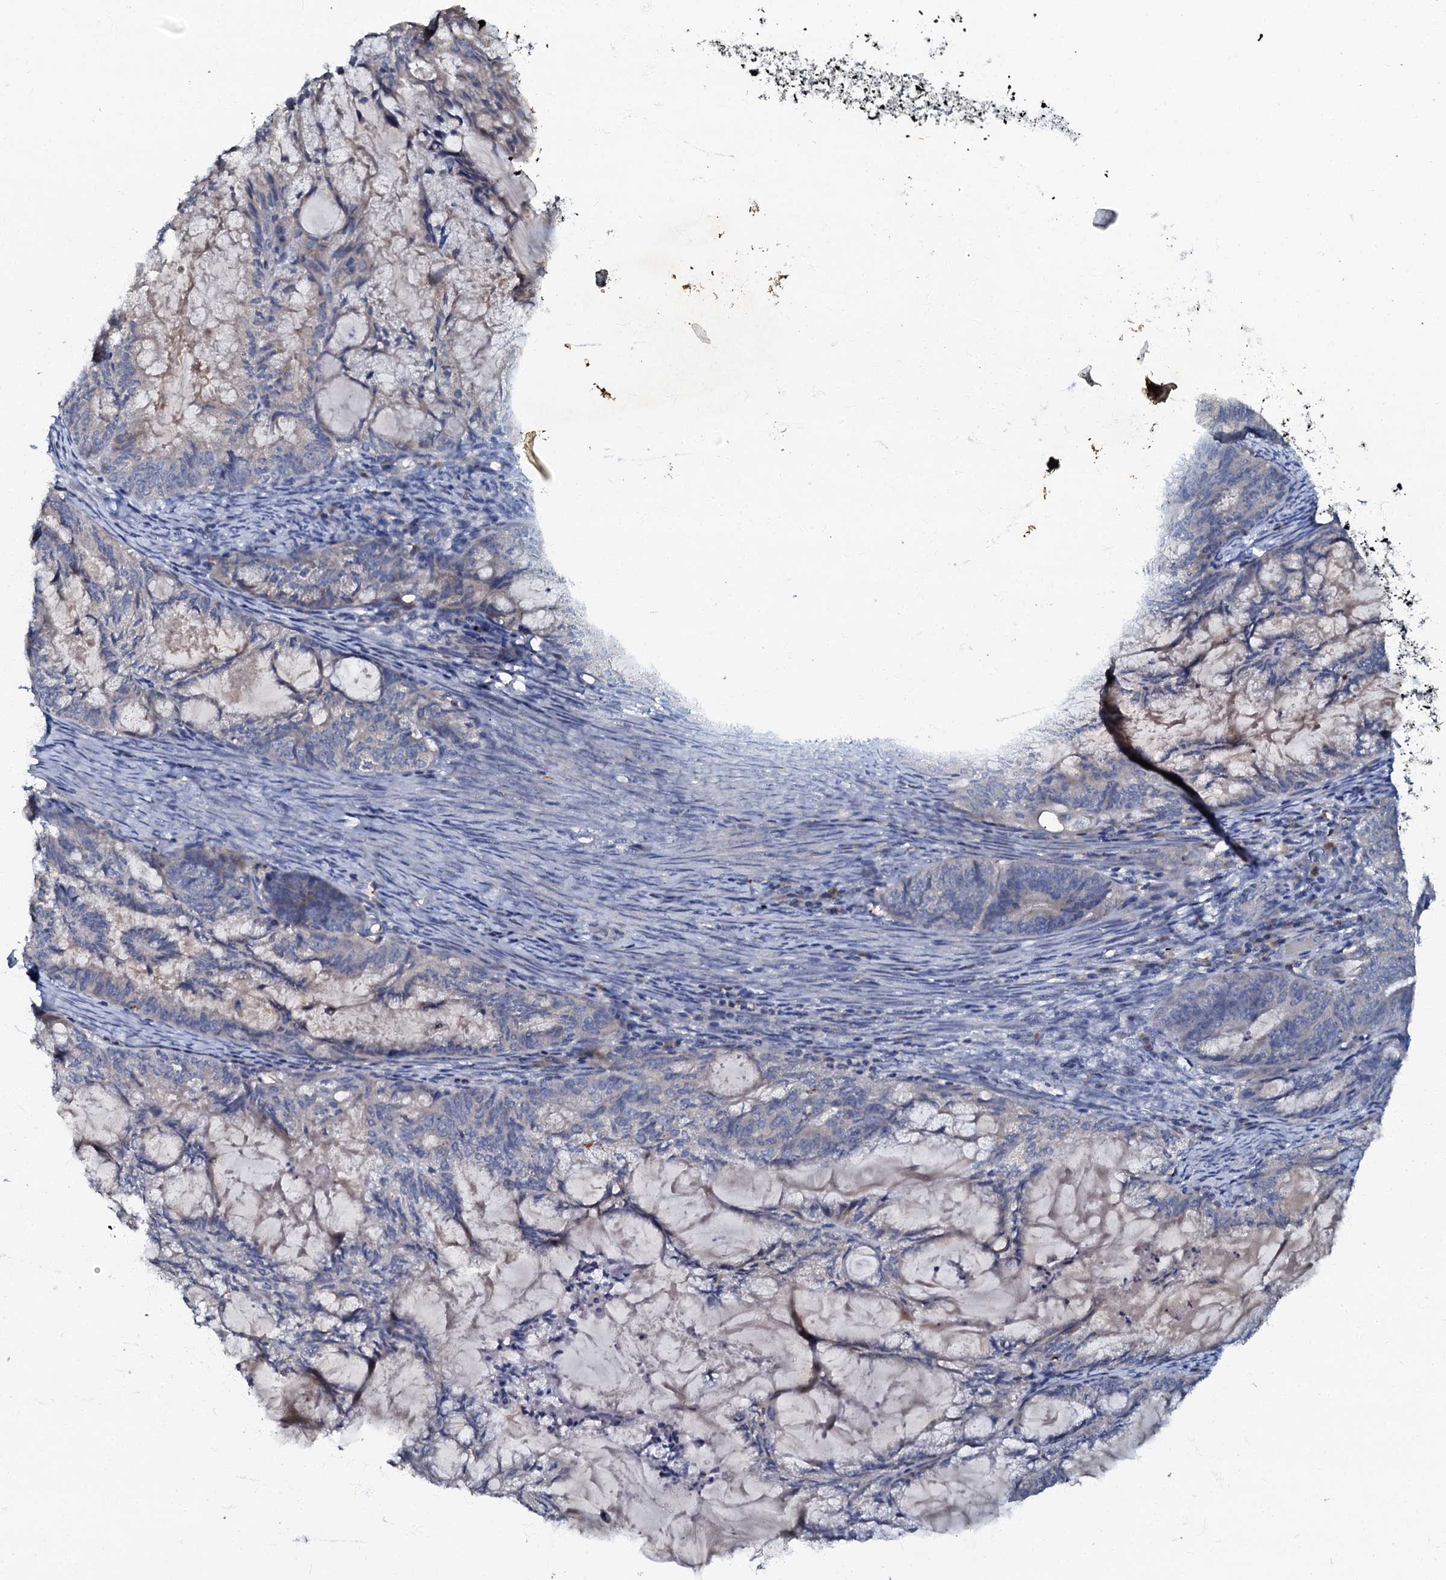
{"staining": {"intensity": "negative", "quantity": "none", "location": "none"}, "tissue": "endometrial cancer", "cell_type": "Tumor cells", "image_type": "cancer", "snomed": [{"axis": "morphology", "description": "Adenocarcinoma, NOS"}, {"axis": "topography", "description": "Endometrium"}], "caption": "A micrograph of endometrial cancer stained for a protein demonstrates no brown staining in tumor cells.", "gene": "OLAH", "patient": {"sex": "female", "age": 86}}